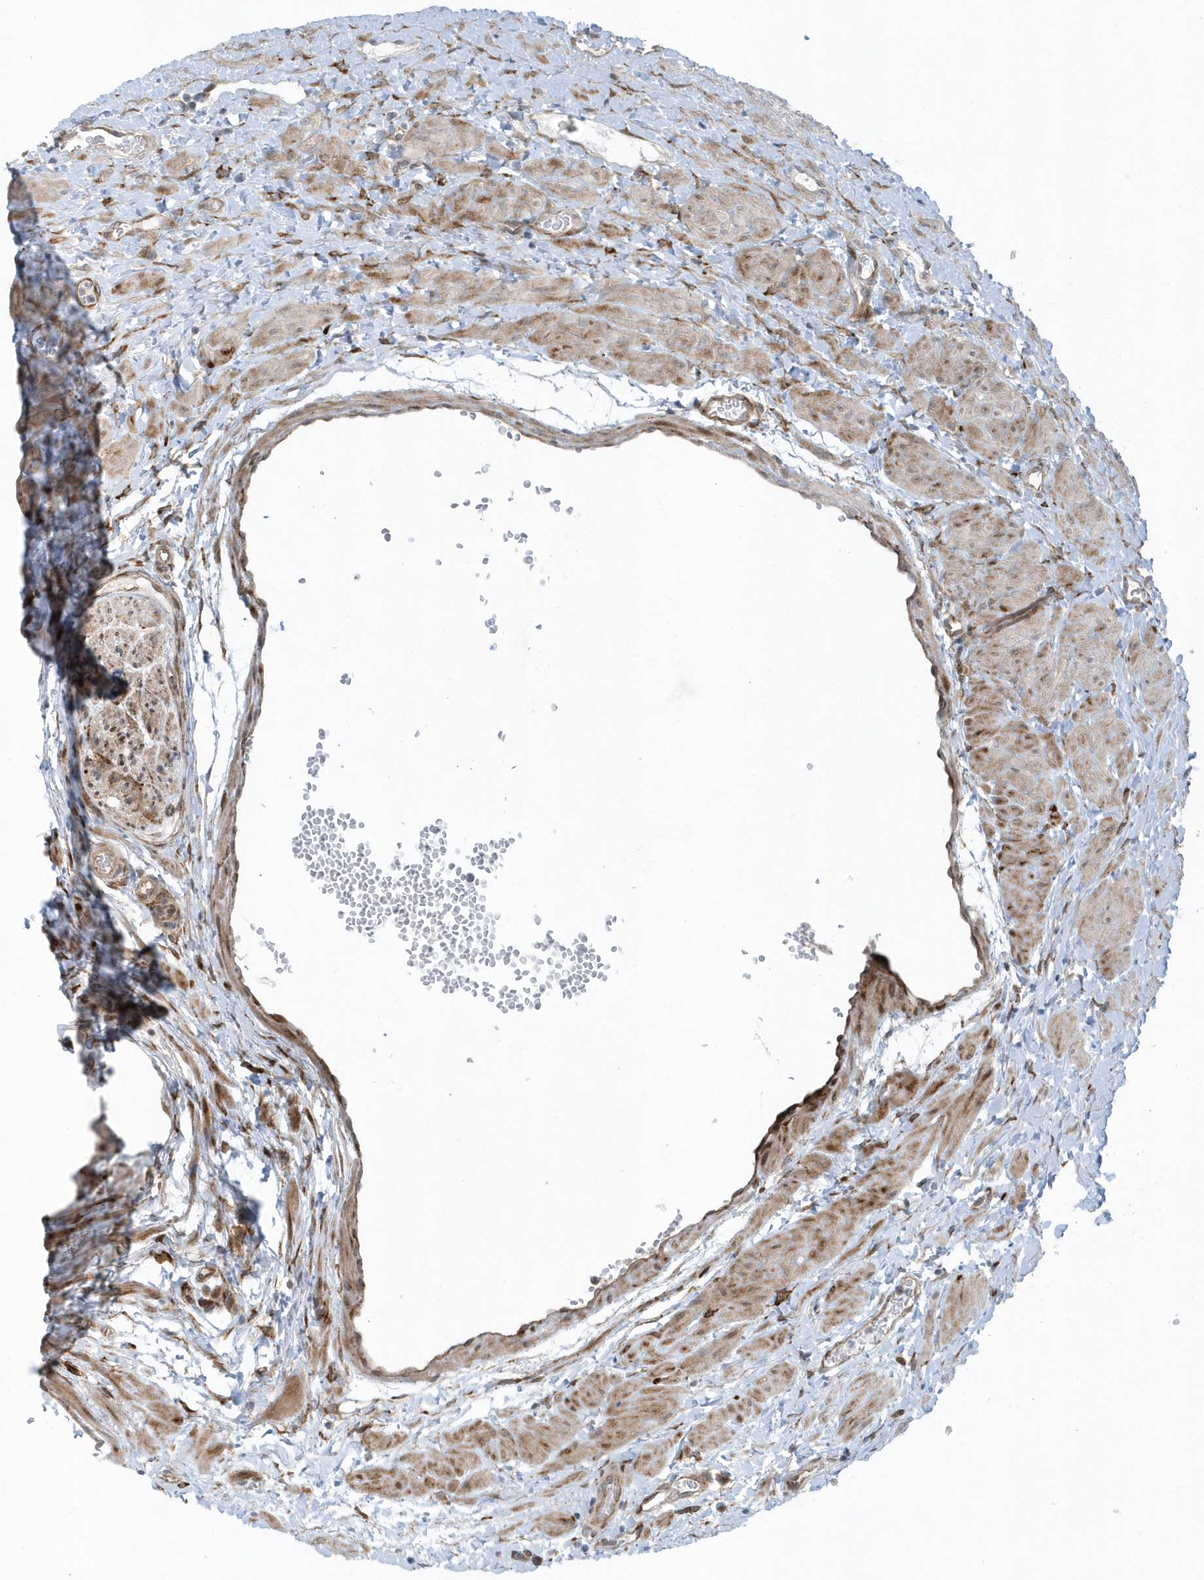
{"staining": {"intensity": "moderate", "quantity": ">75%", "location": "cytoplasmic/membranous"}, "tissue": "ovary", "cell_type": "Ovarian stroma cells", "image_type": "normal", "snomed": [{"axis": "morphology", "description": "Normal tissue, NOS"}, {"axis": "morphology", "description": "Cyst, NOS"}, {"axis": "topography", "description": "Ovary"}], "caption": "This is an image of immunohistochemistry (IHC) staining of normal ovary, which shows moderate positivity in the cytoplasmic/membranous of ovarian stroma cells.", "gene": "FAM98A", "patient": {"sex": "female", "age": 33}}